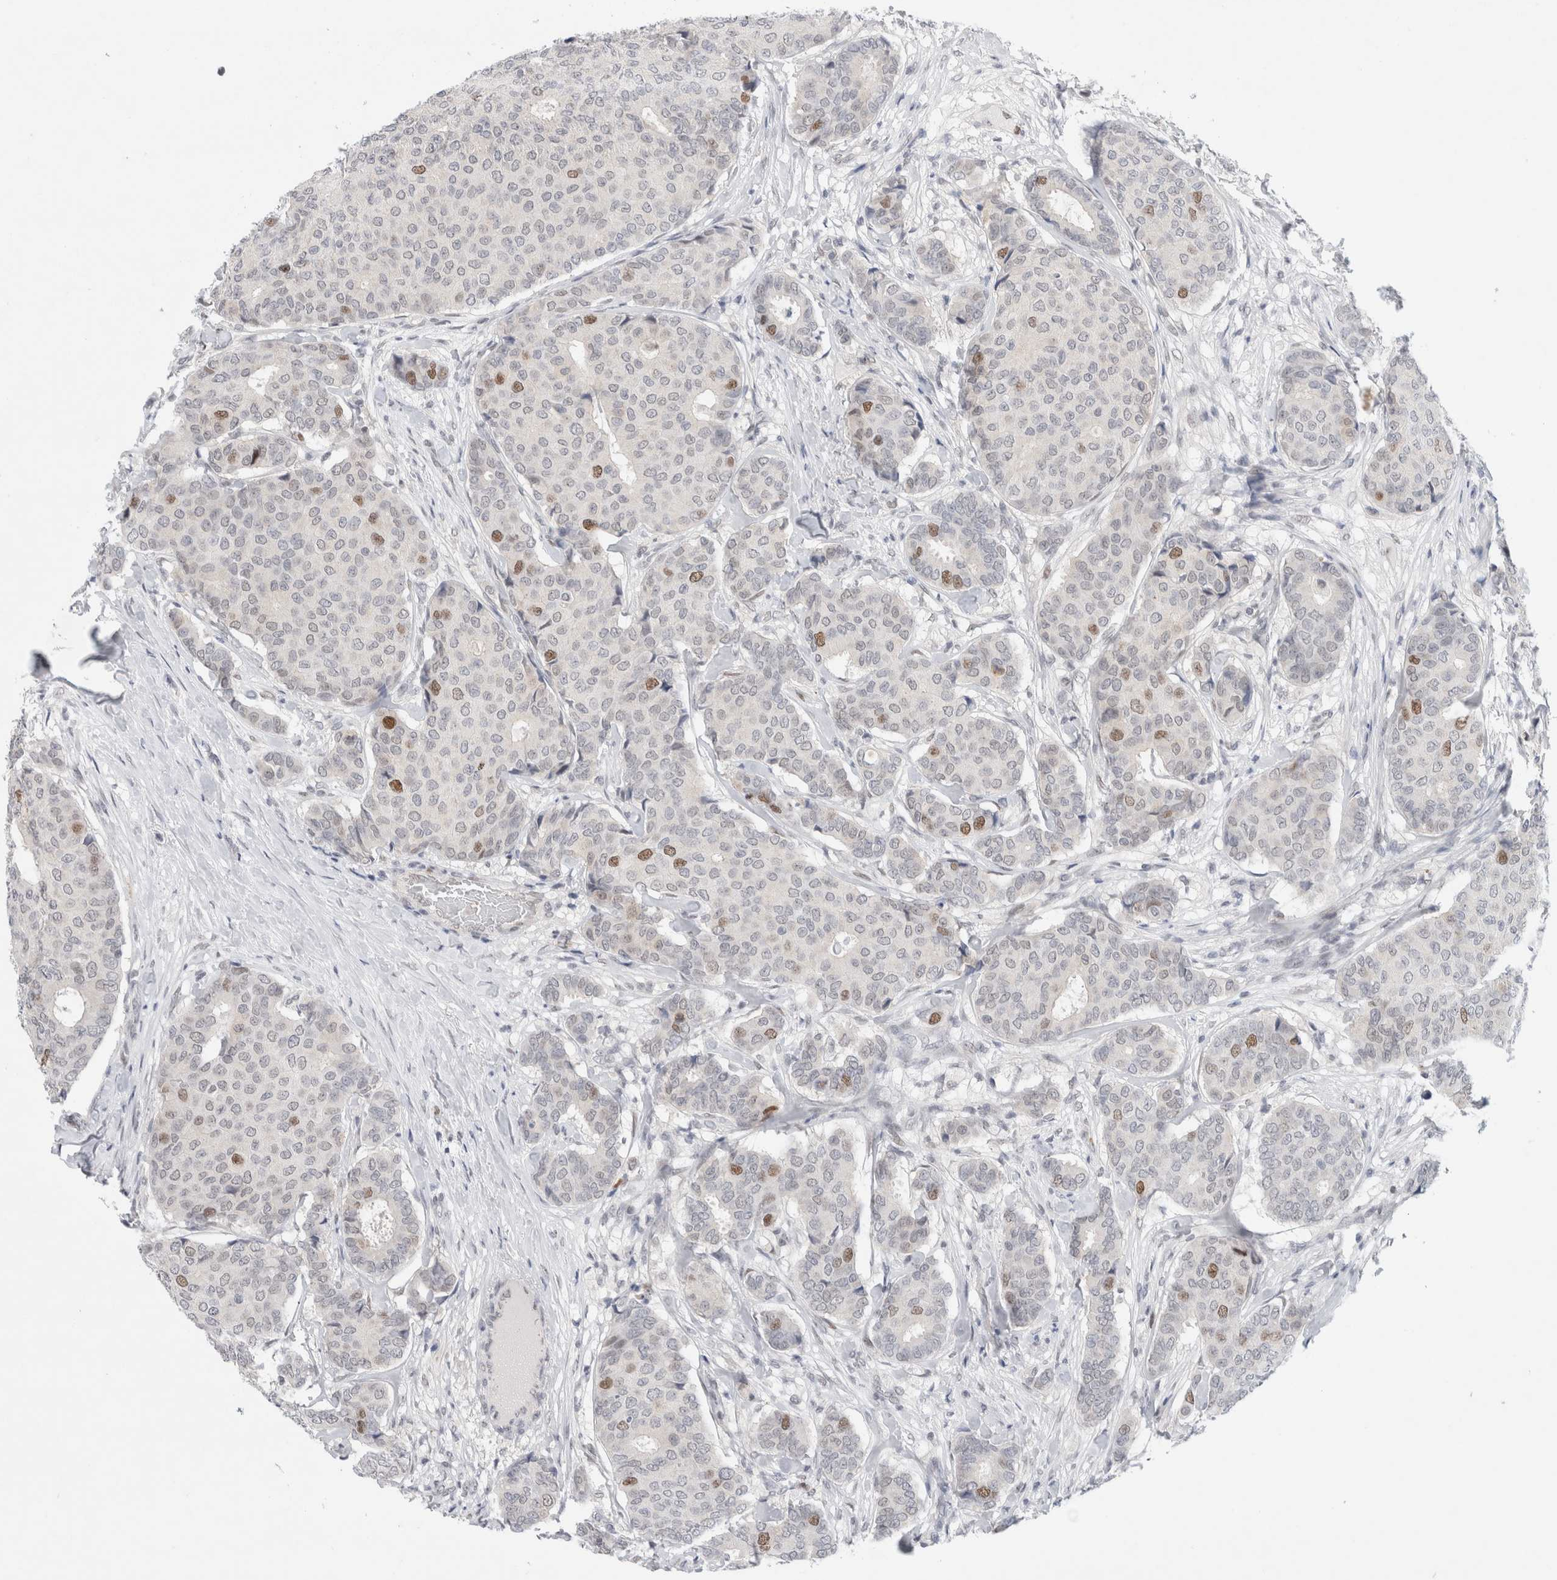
{"staining": {"intensity": "moderate", "quantity": "<25%", "location": "nuclear"}, "tissue": "breast cancer", "cell_type": "Tumor cells", "image_type": "cancer", "snomed": [{"axis": "morphology", "description": "Duct carcinoma"}, {"axis": "topography", "description": "Breast"}], "caption": "About <25% of tumor cells in breast infiltrating ductal carcinoma reveal moderate nuclear protein staining as visualized by brown immunohistochemical staining.", "gene": "KNL1", "patient": {"sex": "female", "age": 75}}